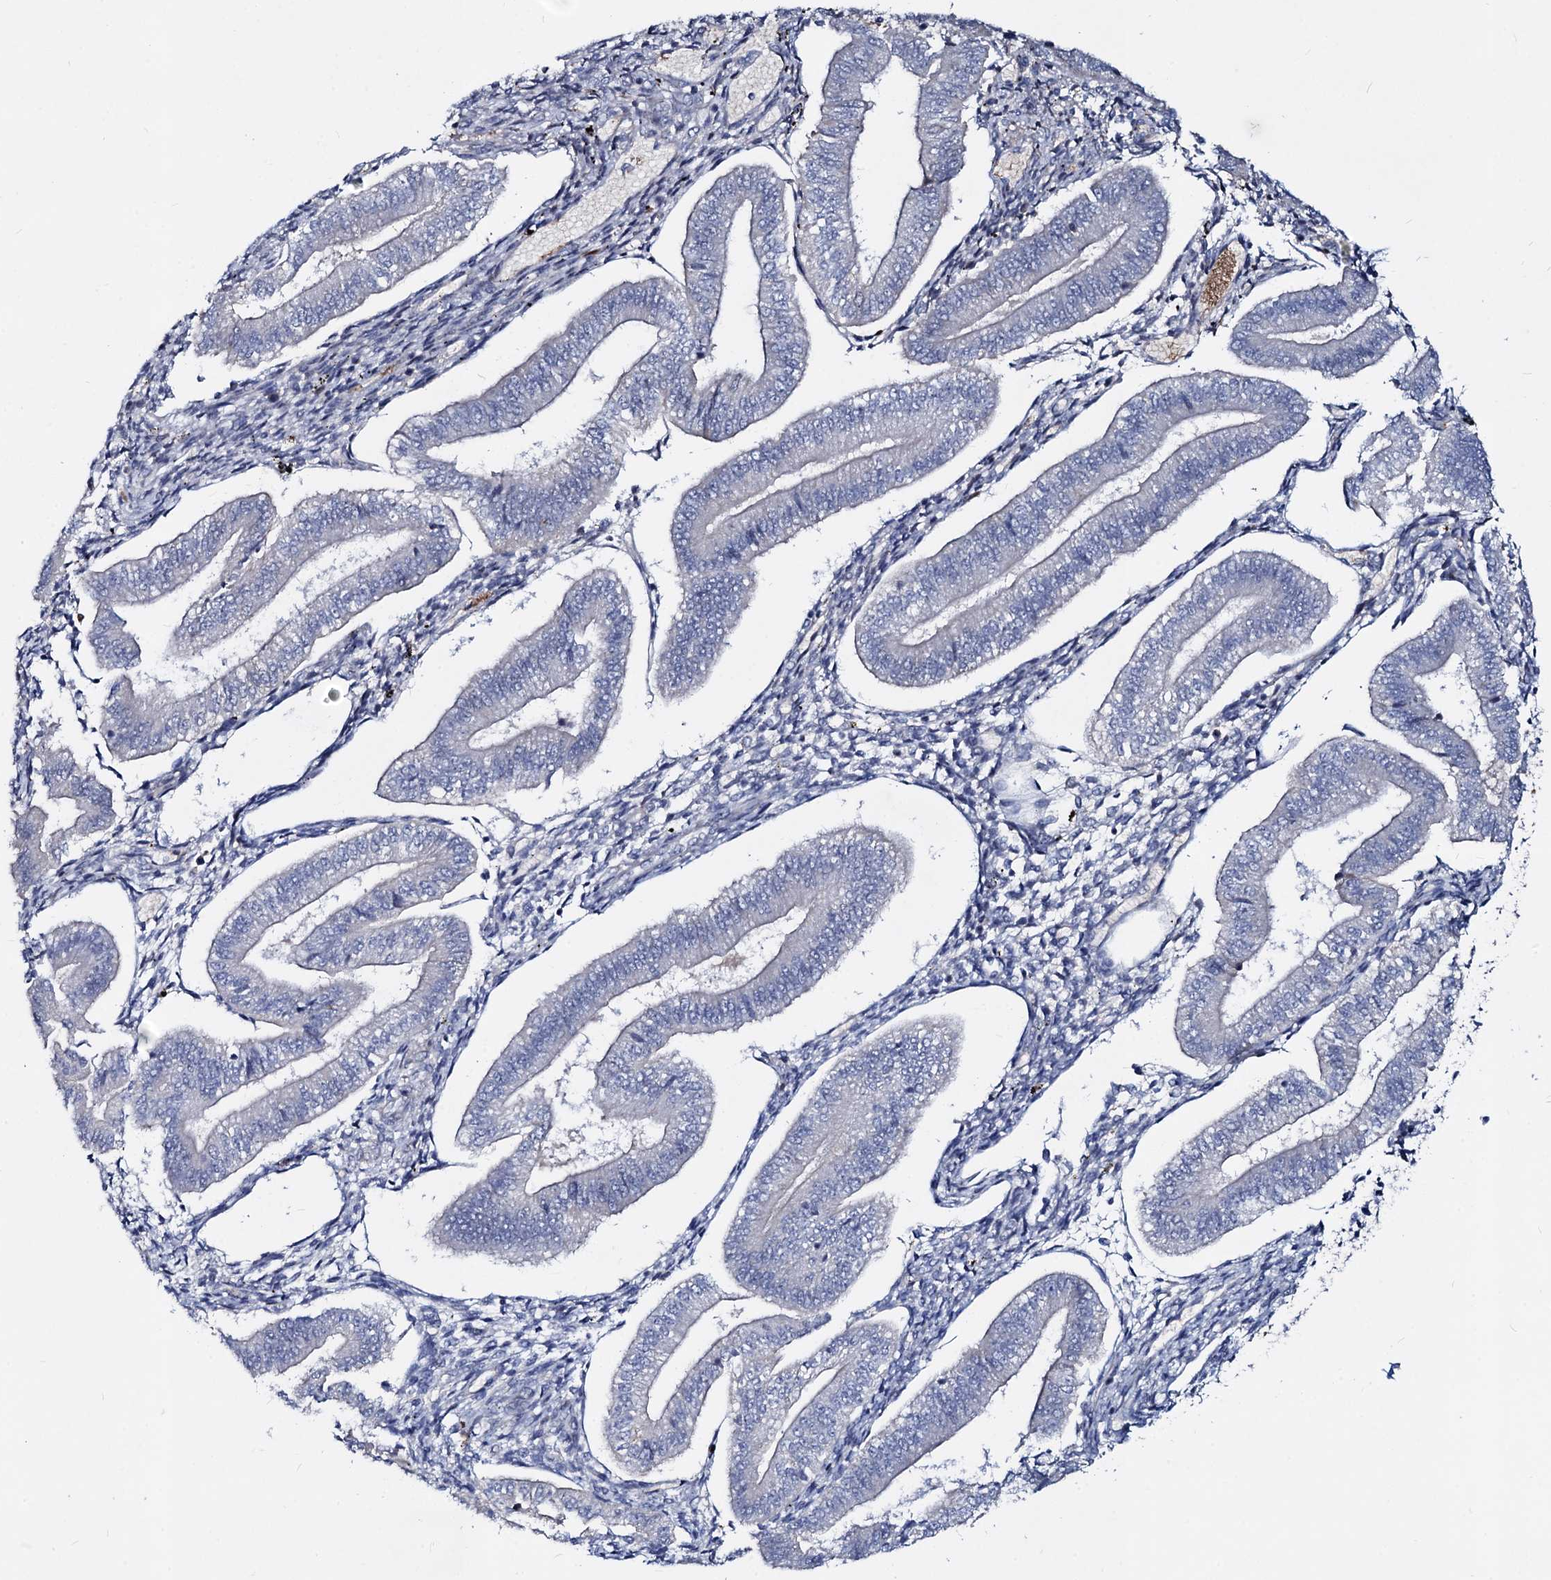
{"staining": {"intensity": "negative", "quantity": "none", "location": "none"}, "tissue": "endometrium", "cell_type": "Cells in endometrial stroma", "image_type": "normal", "snomed": [{"axis": "morphology", "description": "Normal tissue, NOS"}, {"axis": "topography", "description": "Endometrium"}], "caption": "The immunohistochemistry (IHC) image has no significant positivity in cells in endometrial stroma of endometrium. Brightfield microscopy of IHC stained with DAB (3,3'-diaminobenzidine) (brown) and hematoxylin (blue), captured at high magnification.", "gene": "RNF6", "patient": {"sex": "female", "age": 34}}